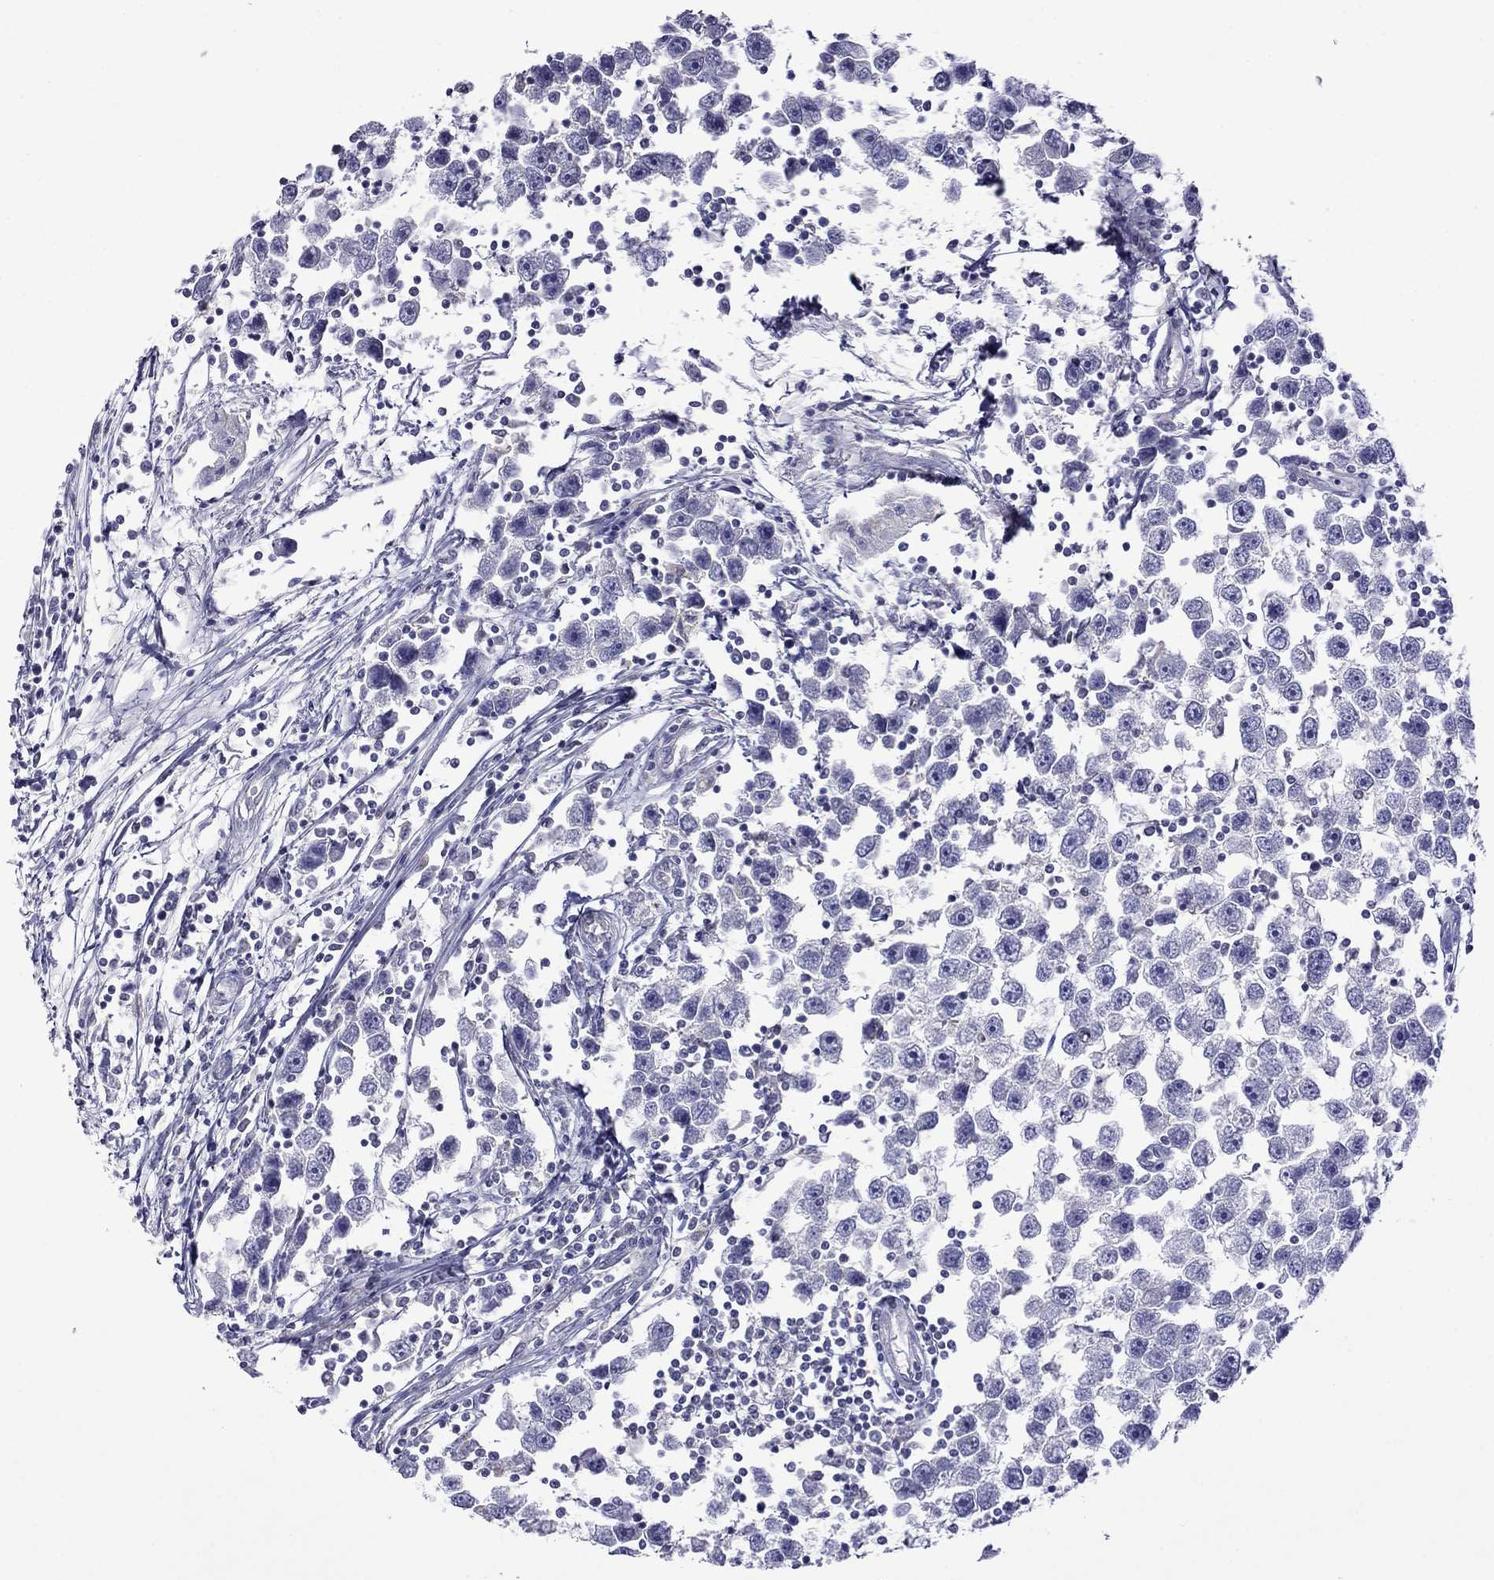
{"staining": {"intensity": "negative", "quantity": "none", "location": "none"}, "tissue": "testis cancer", "cell_type": "Tumor cells", "image_type": "cancer", "snomed": [{"axis": "morphology", "description": "Seminoma, NOS"}, {"axis": "topography", "description": "Testis"}], "caption": "The IHC image has no significant expression in tumor cells of testis cancer (seminoma) tissue.", "gene": "MPZ", "patient": {"sex": "male", "age": 30}}